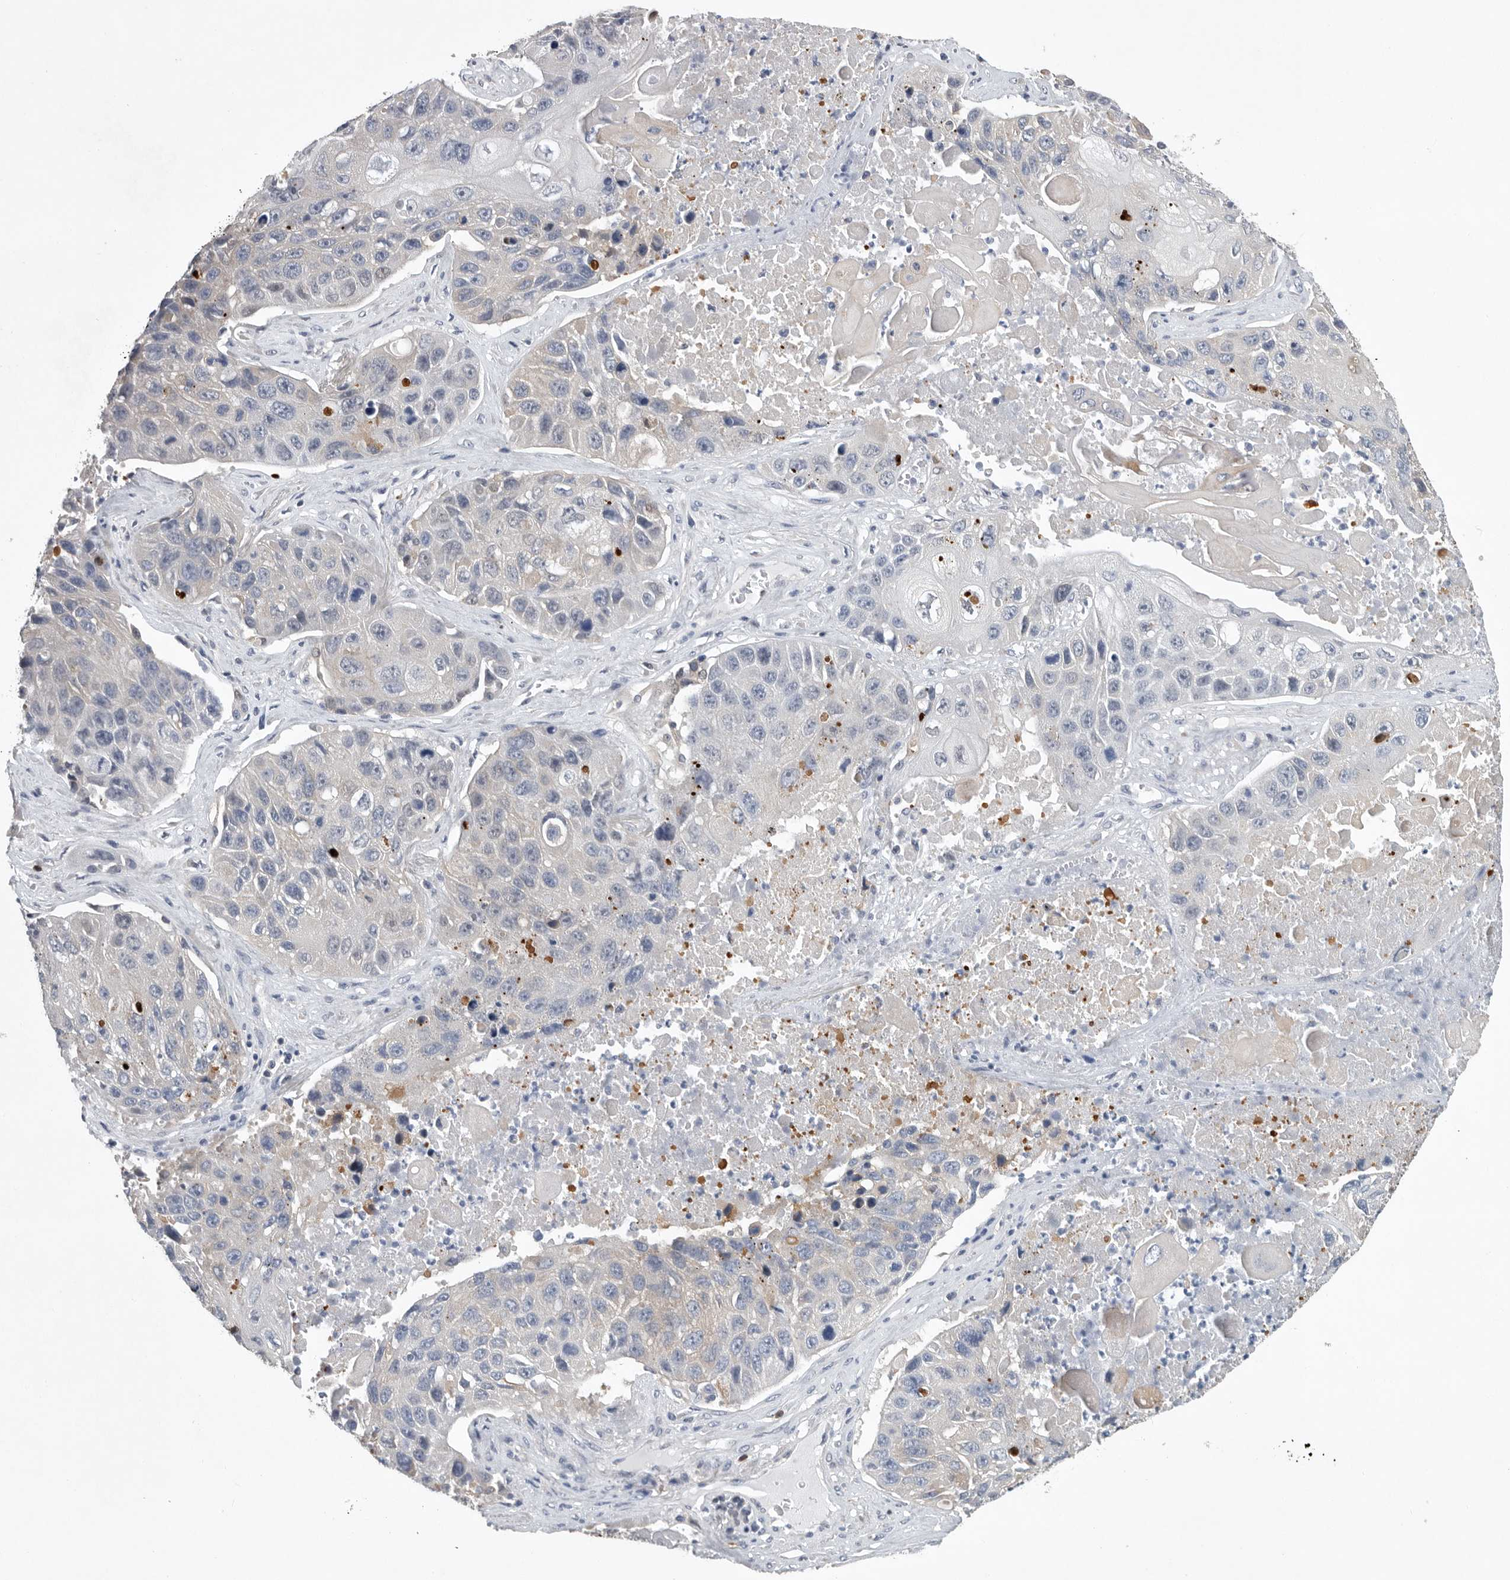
{"staining": {"intensity": "negative", "quantity": "none", "location": "none"}, "tissue": "lung cancer", "cell_type": "Tumor cells", "image_type": "cancer", "snomed": [{"axis": "morphology", "description": "Squamous cell carcinoma, NOS"}, {"axis": "topography", "description": "Lung"}], "caption": "Immunohistochemistry micrograph of lung cancer (squamous cell carcinoma) stained for a protein (brown), which exhibits no positivity in tumor cells.", "gene": "PDCD4", "patient": {"sex": "male", "age": 61}}